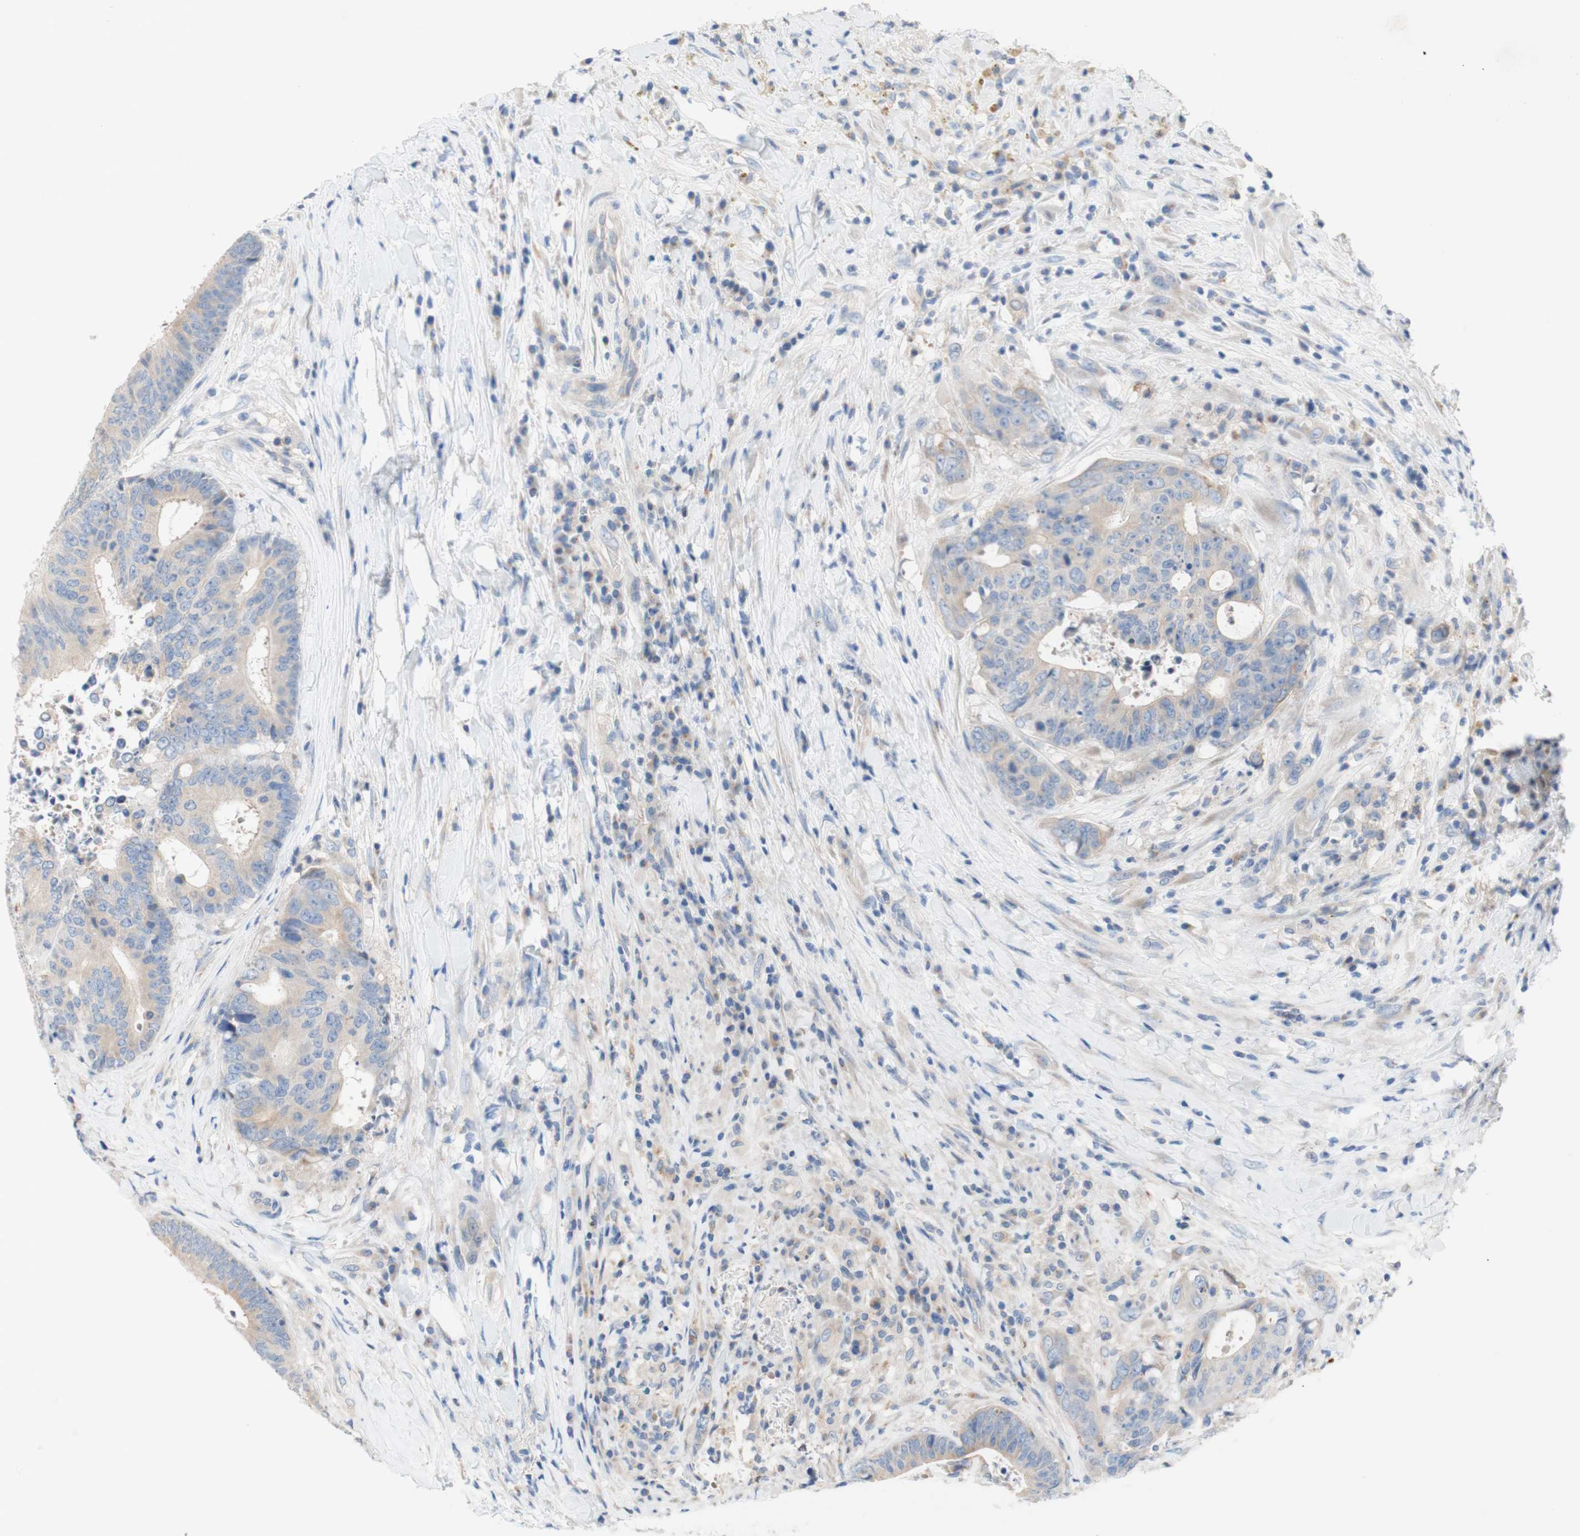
{"staining": {"intensity": "weak", "quantity": ">75%", "location": "cytoplasmic/membranous"}, "tissue": "colorectal cancer", "cell_type": "Tumor cells", "image_type": "cancer", "snomed": [{"axis": "morphology", "description": "Adenocarcinoma, NOS"}, {"axis": "topography", "description": "Rectum"}], "caption": "This is a photomicrograph of IHC staining of colorectal adenocarcinoma, which shows weak positivity in the cytoplasmic/membranous of tumor cells.", "gene": "F3", "patient": {"sex": "male", "age": 72}}